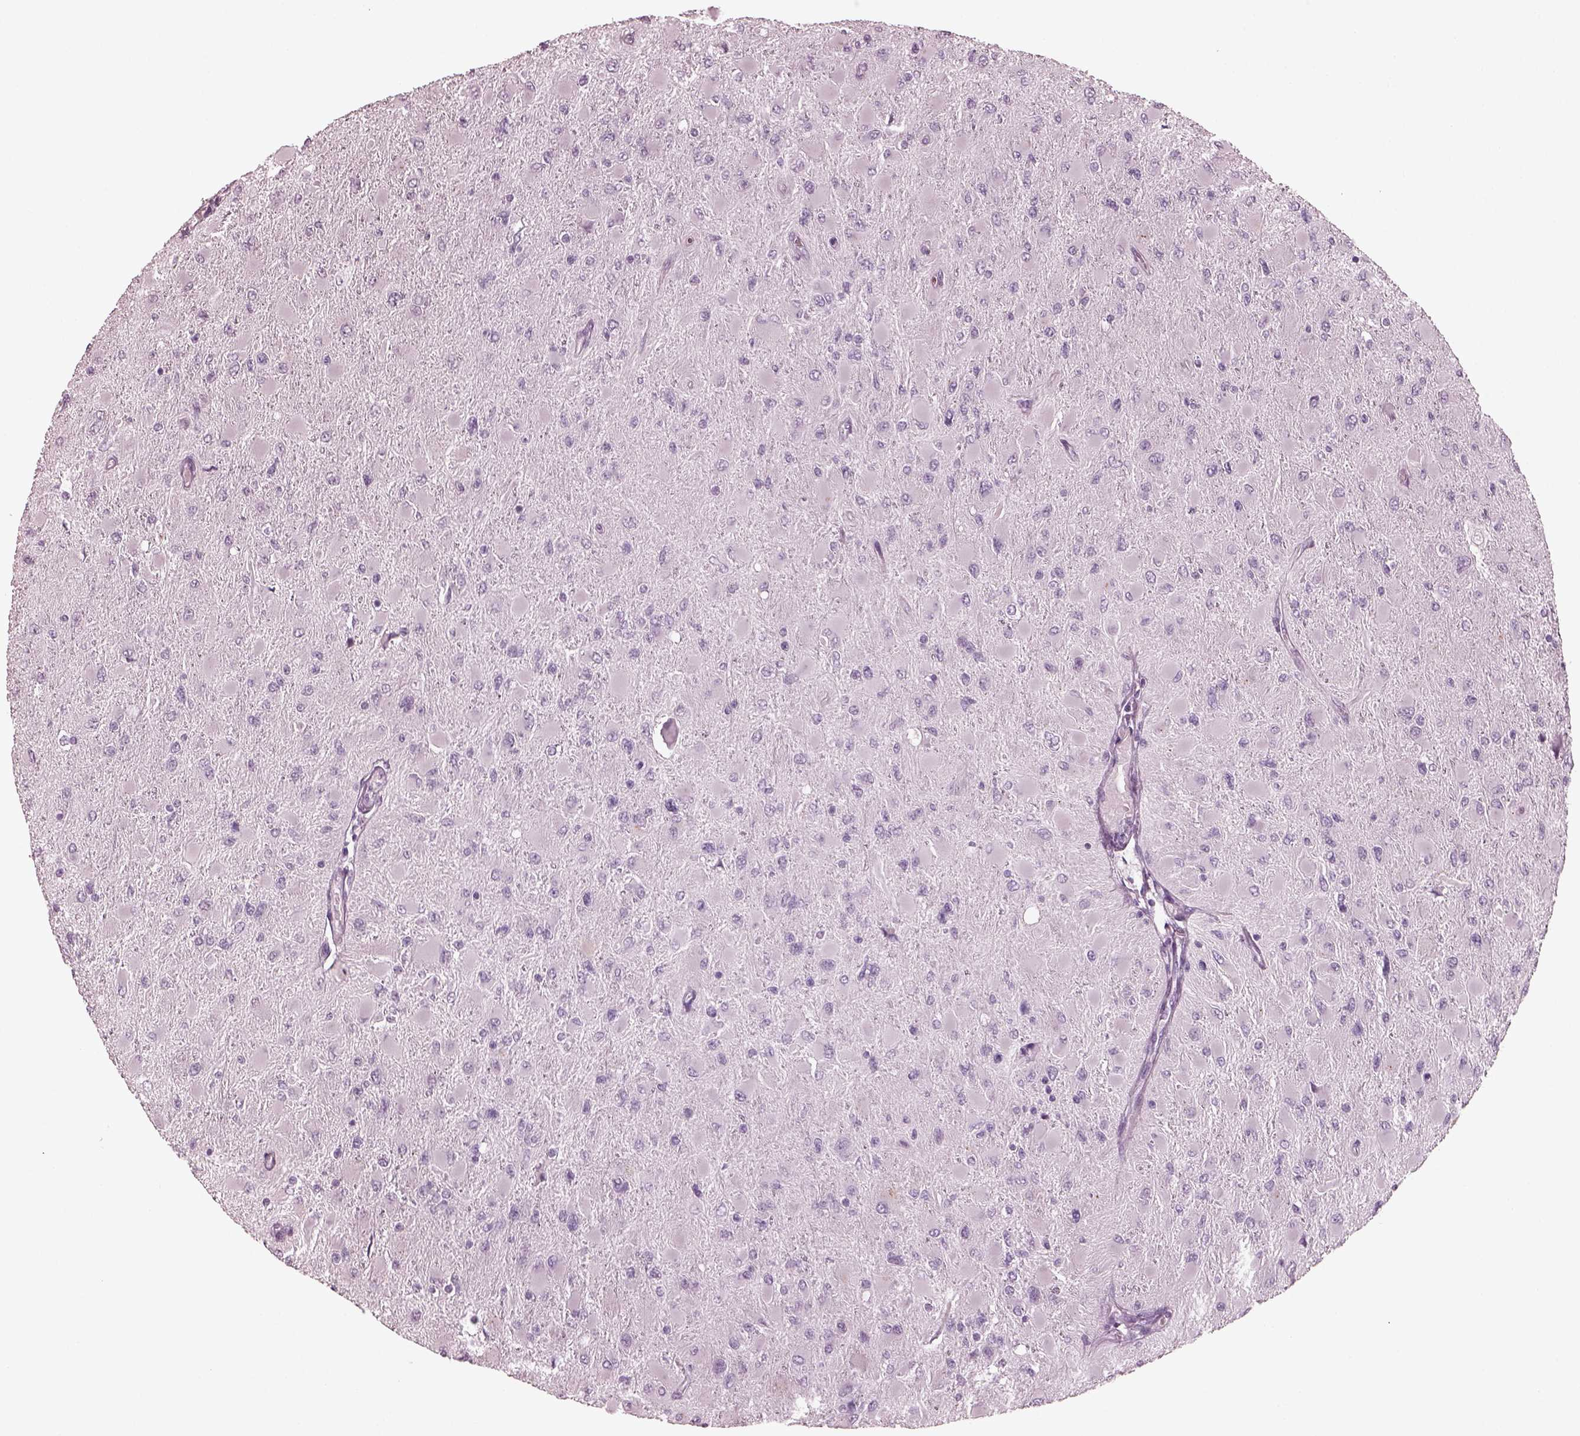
{"staining": {"intensity": "negative", "quantity": "none", "location": "none"}, "tissue": "glioma", "cell_type": "Tumor cells", "image_type": "cancer", "snomed": [{"axis": "morphology", "description": "Glioma, malignant, High grade"}, {"axis": "topography", "description": "Cerebral cortex"}], "caption": "IHC image of neoplastic tissue: glioma stained with DAB exhibits no significant protein staining in tumor cells. (Immunohistochemistry (ihc), brightfield microscopy, high magnification).", "gene": "C2orf81", "patient": {"sex": "female", "age": 36}}